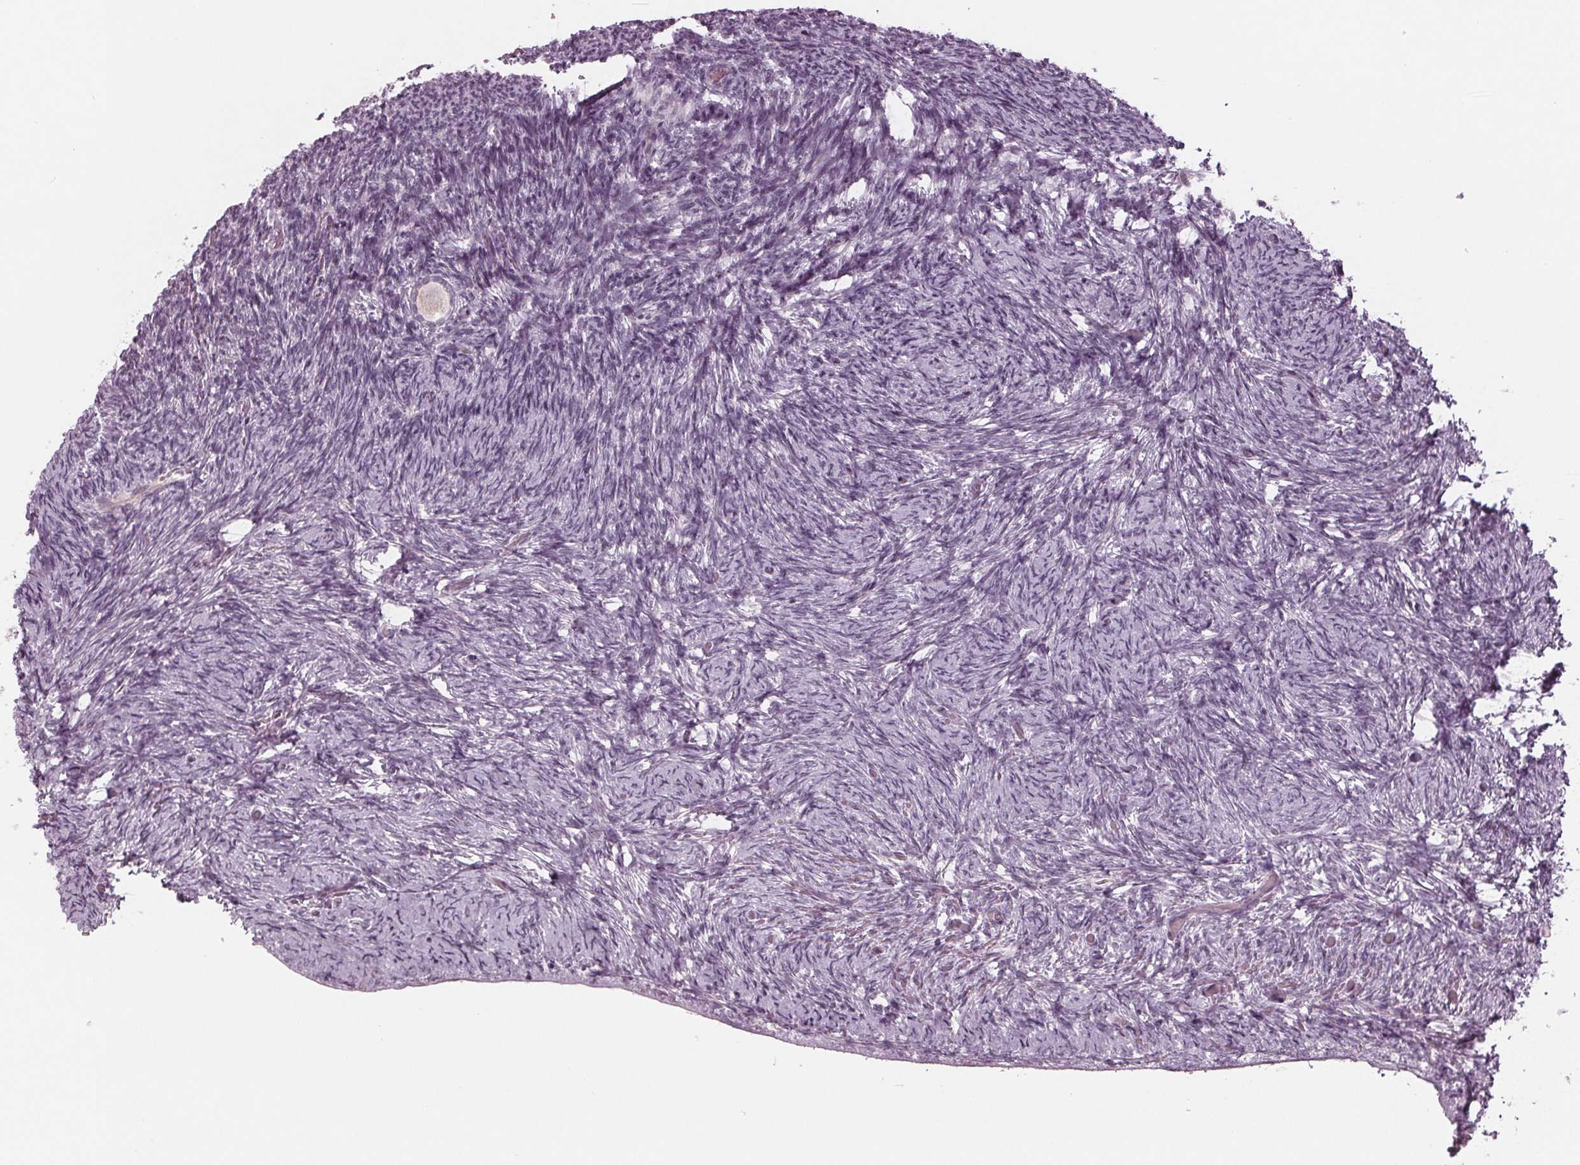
{"staining": {"intensity": "negative", "quantity": "none", "location": "none"}, "tissue": "ovary", "cell_type": "Follicle cells", "image_type": "normal", "snomed": [{"axis": "morphology", "description": "Normal tissue, NOS"}, {"axis": "topography", "description": "Ovary"}], "caption": "This is a photomicrograph of immunohistochemistry (IHC) staining of normal ovary, which shows no expression in follicle cells. (DAB (3,3'-diaminobenzidine) immunohistochemistry (IHC) with hematoxylin counter stain).", "gene": "ADPRHL1", "patient": {"sex": "female", "age": 34}}